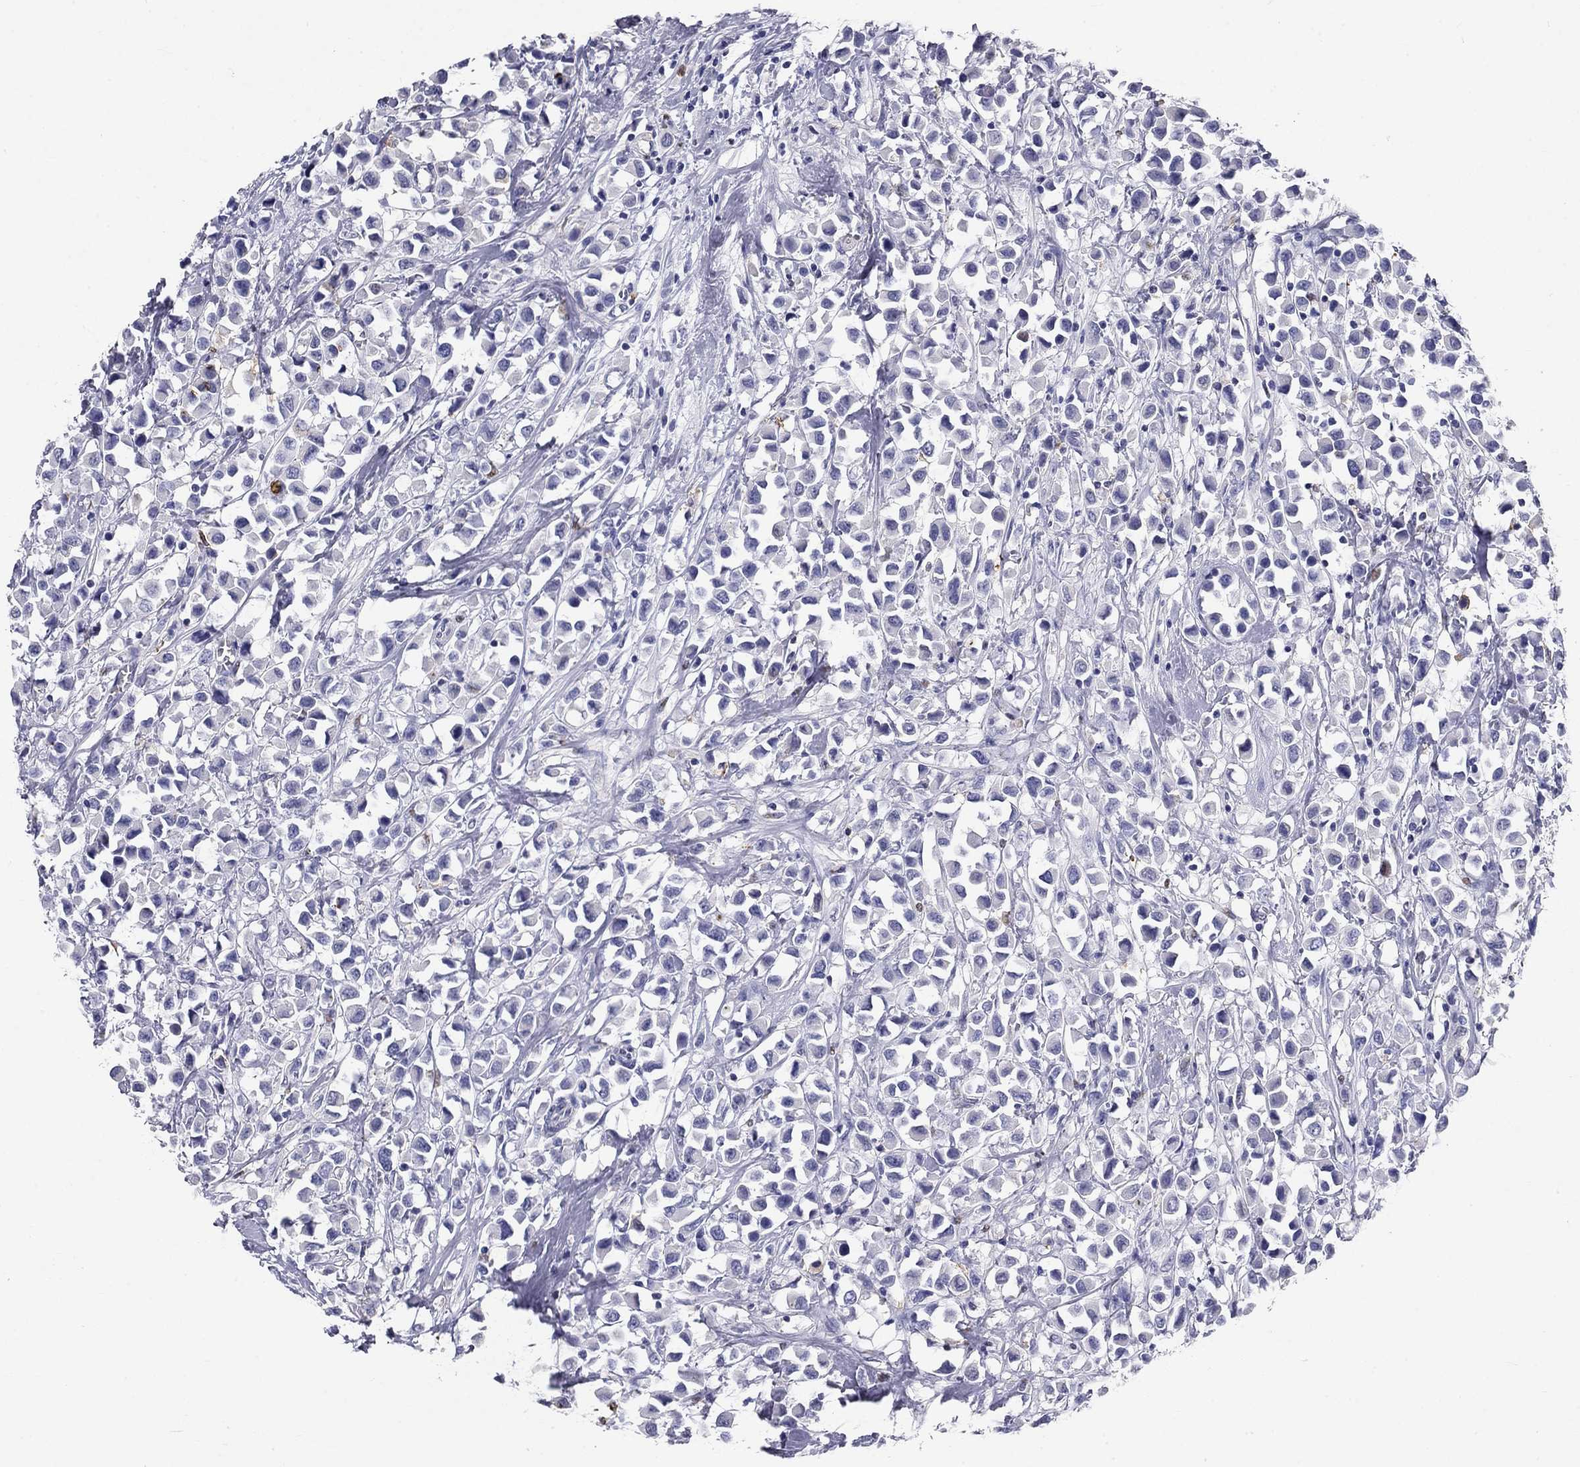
{"staining": {"intensity": "negative", "quantity": "none", "location": "none"}, "tissue": "breast cancer", "cell_type": "Tumor cells", "image_type": "cancer", "snomed": [{"axis": "morphology", "description": "Duct carcinoma"}, {"axis": "topography", "description": "Breast"}], "caption": "Tumor cells show no significant protein expression in breast intraductal carcinoma.", "gene": "IGSF8", "patient": {"sex": "female", "age": 61}}